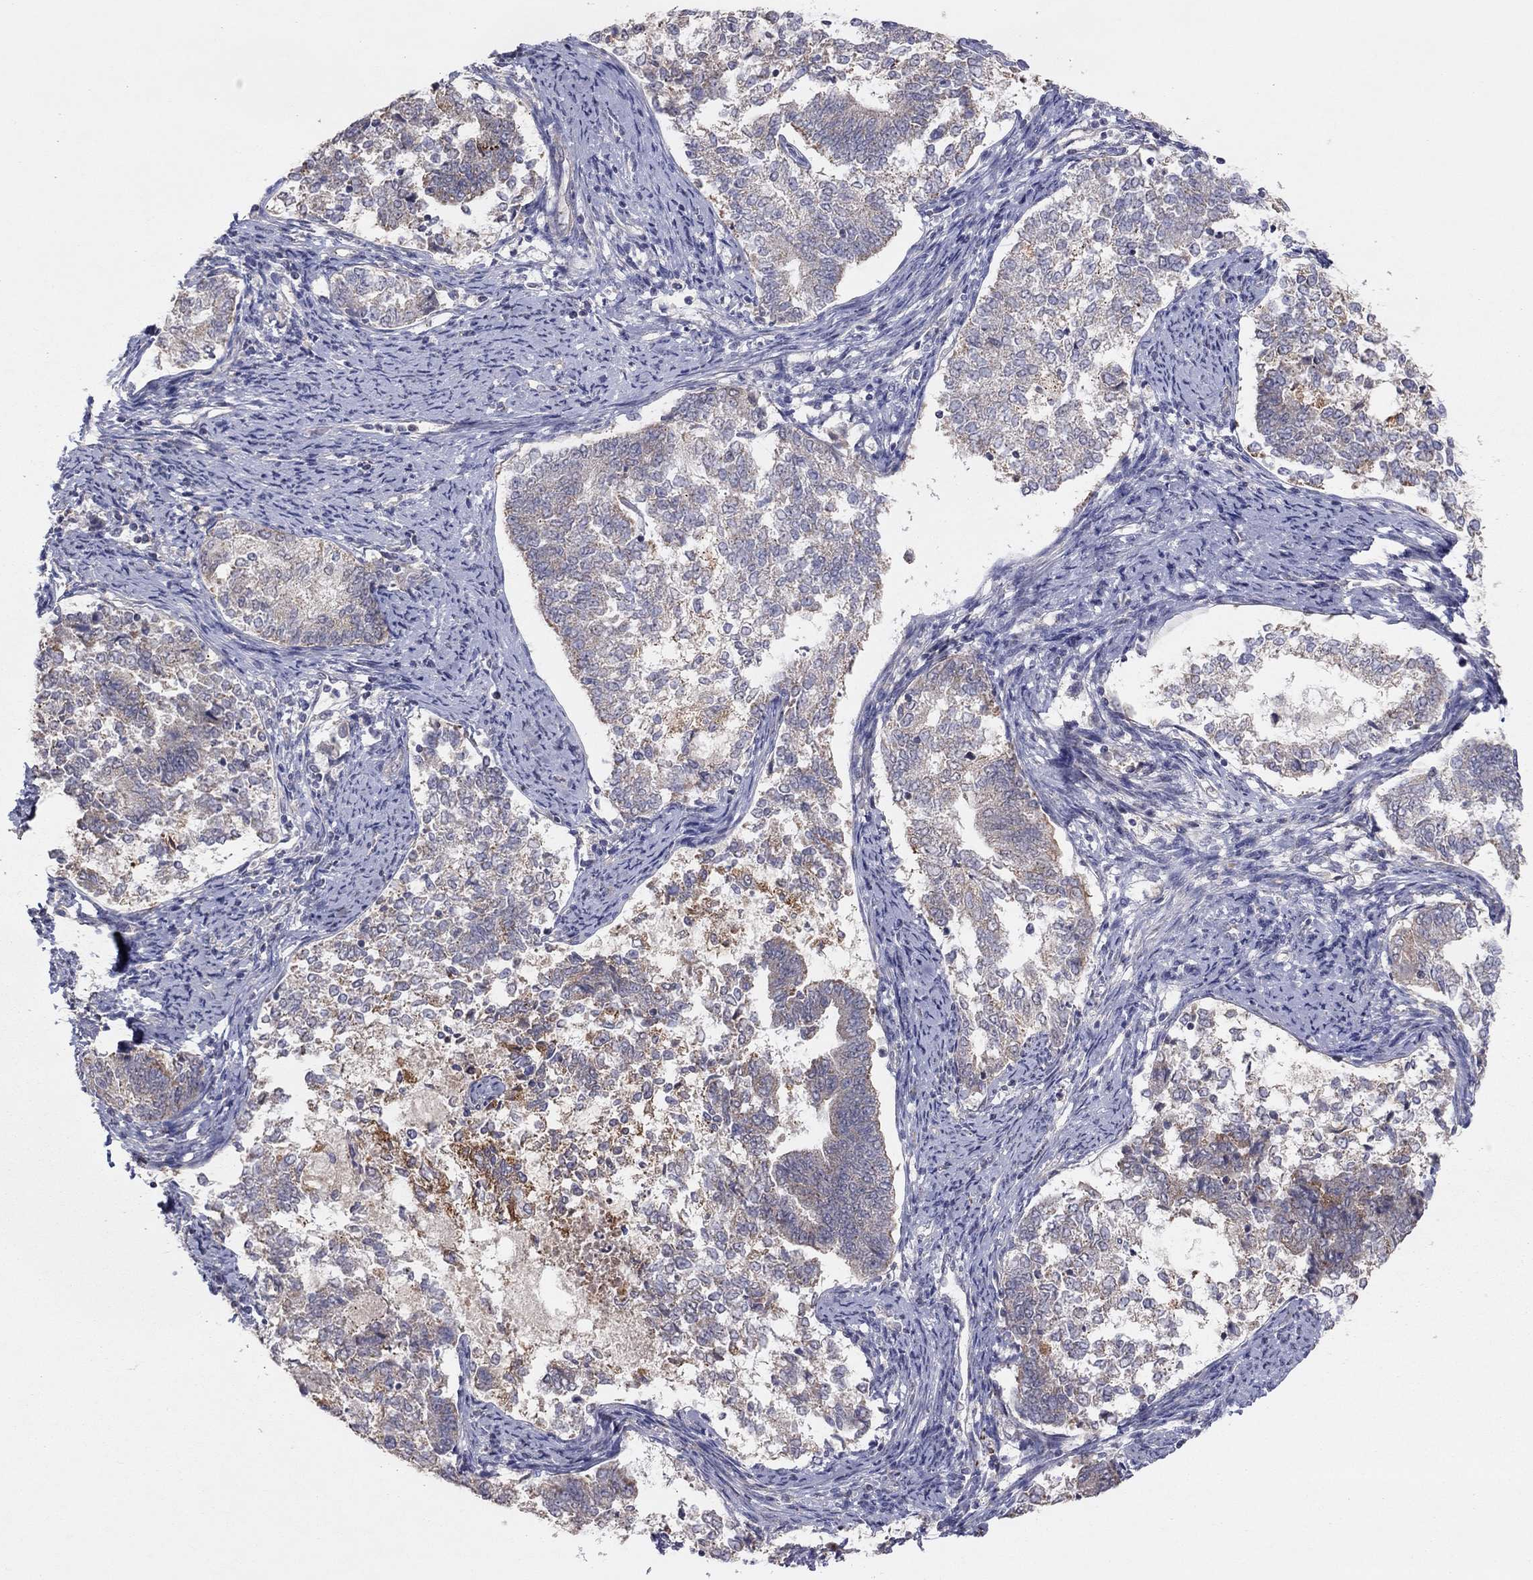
{"staining": {"intensity": "negative", "quantity": "none", "location": "none"}, "tissue": "endometrial cancer", "cell_type": "Tumor cells", "image_type": "cancer", "snomed": [{"axis": "morphology", "description": "Adenocarcinoma, NOS"}, {"axis": "topography", "description": "Endometrium"}], "caption": "Micrograph shows no protein positivity in tumor cells of endometrial cancer tissue.", "gene": "CRACDL", "patient": {"sex": "female", "age": 65}}